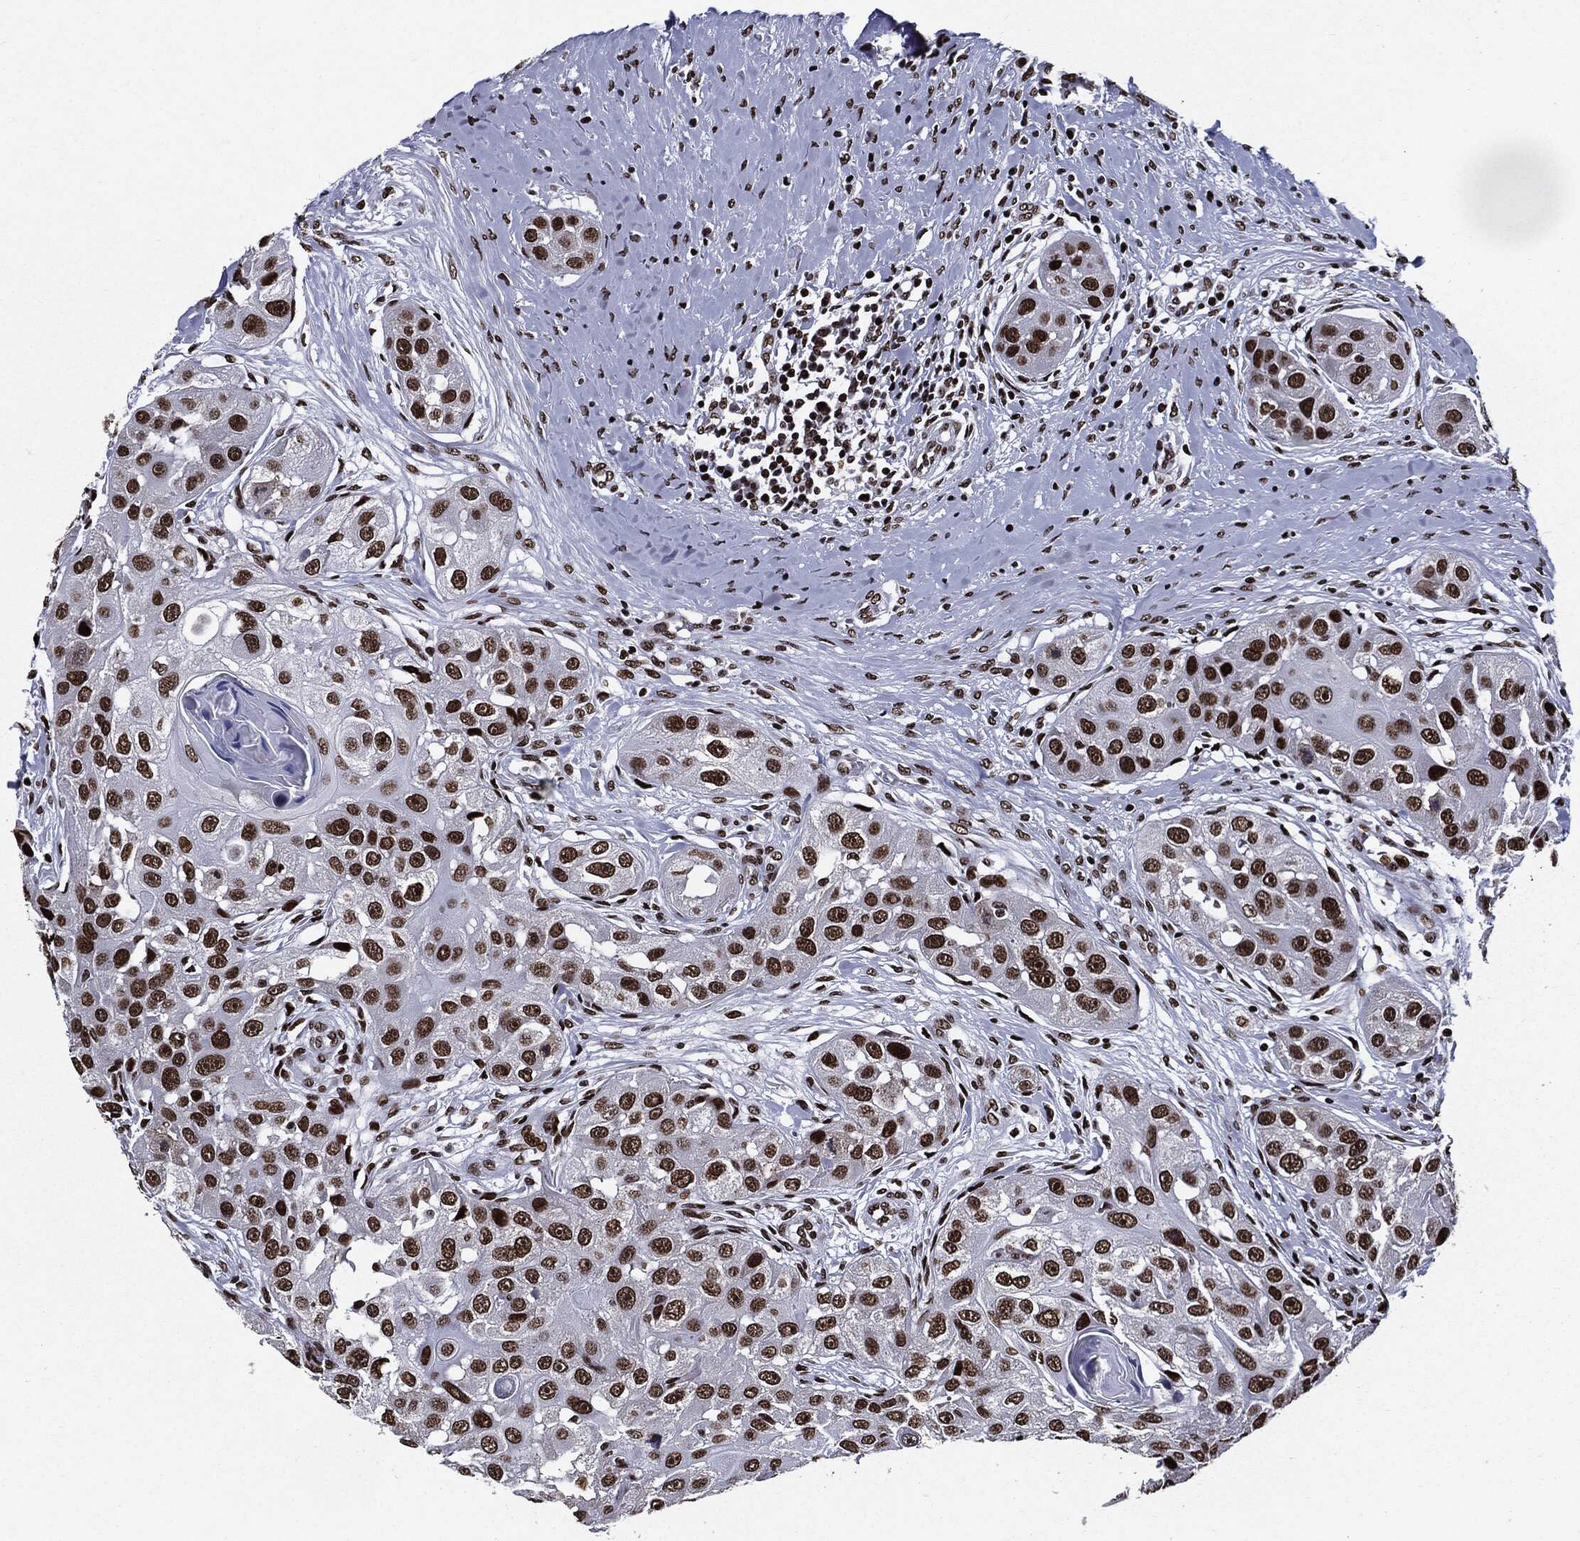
{"staining": {"intensity": "strong", "quantity": ">75%", "location": "nuclear"}, "tissue": "head and neck cancer", "cell_type": "Tumor cells", "image_type": "cancer", "snomed": [{"axis": "morphology", "description": "Normal tissue, NOS"}, {"axis": "morphology", "description": "Squamous cell carcinoma, NOS"}, {"axis": "topography", "description": "Skeletal muscle"}, {"axis": "topography", "description": "Head-Neck"}], "caption": "DAB immunohistochemical staining of squamous cell carcinoma (head and neck) exhibits strong nuclear protein expression in approximately >75% of tumor cells.", "gene": "ZFP91", "patient": {"sex": "male", "age": 51}}